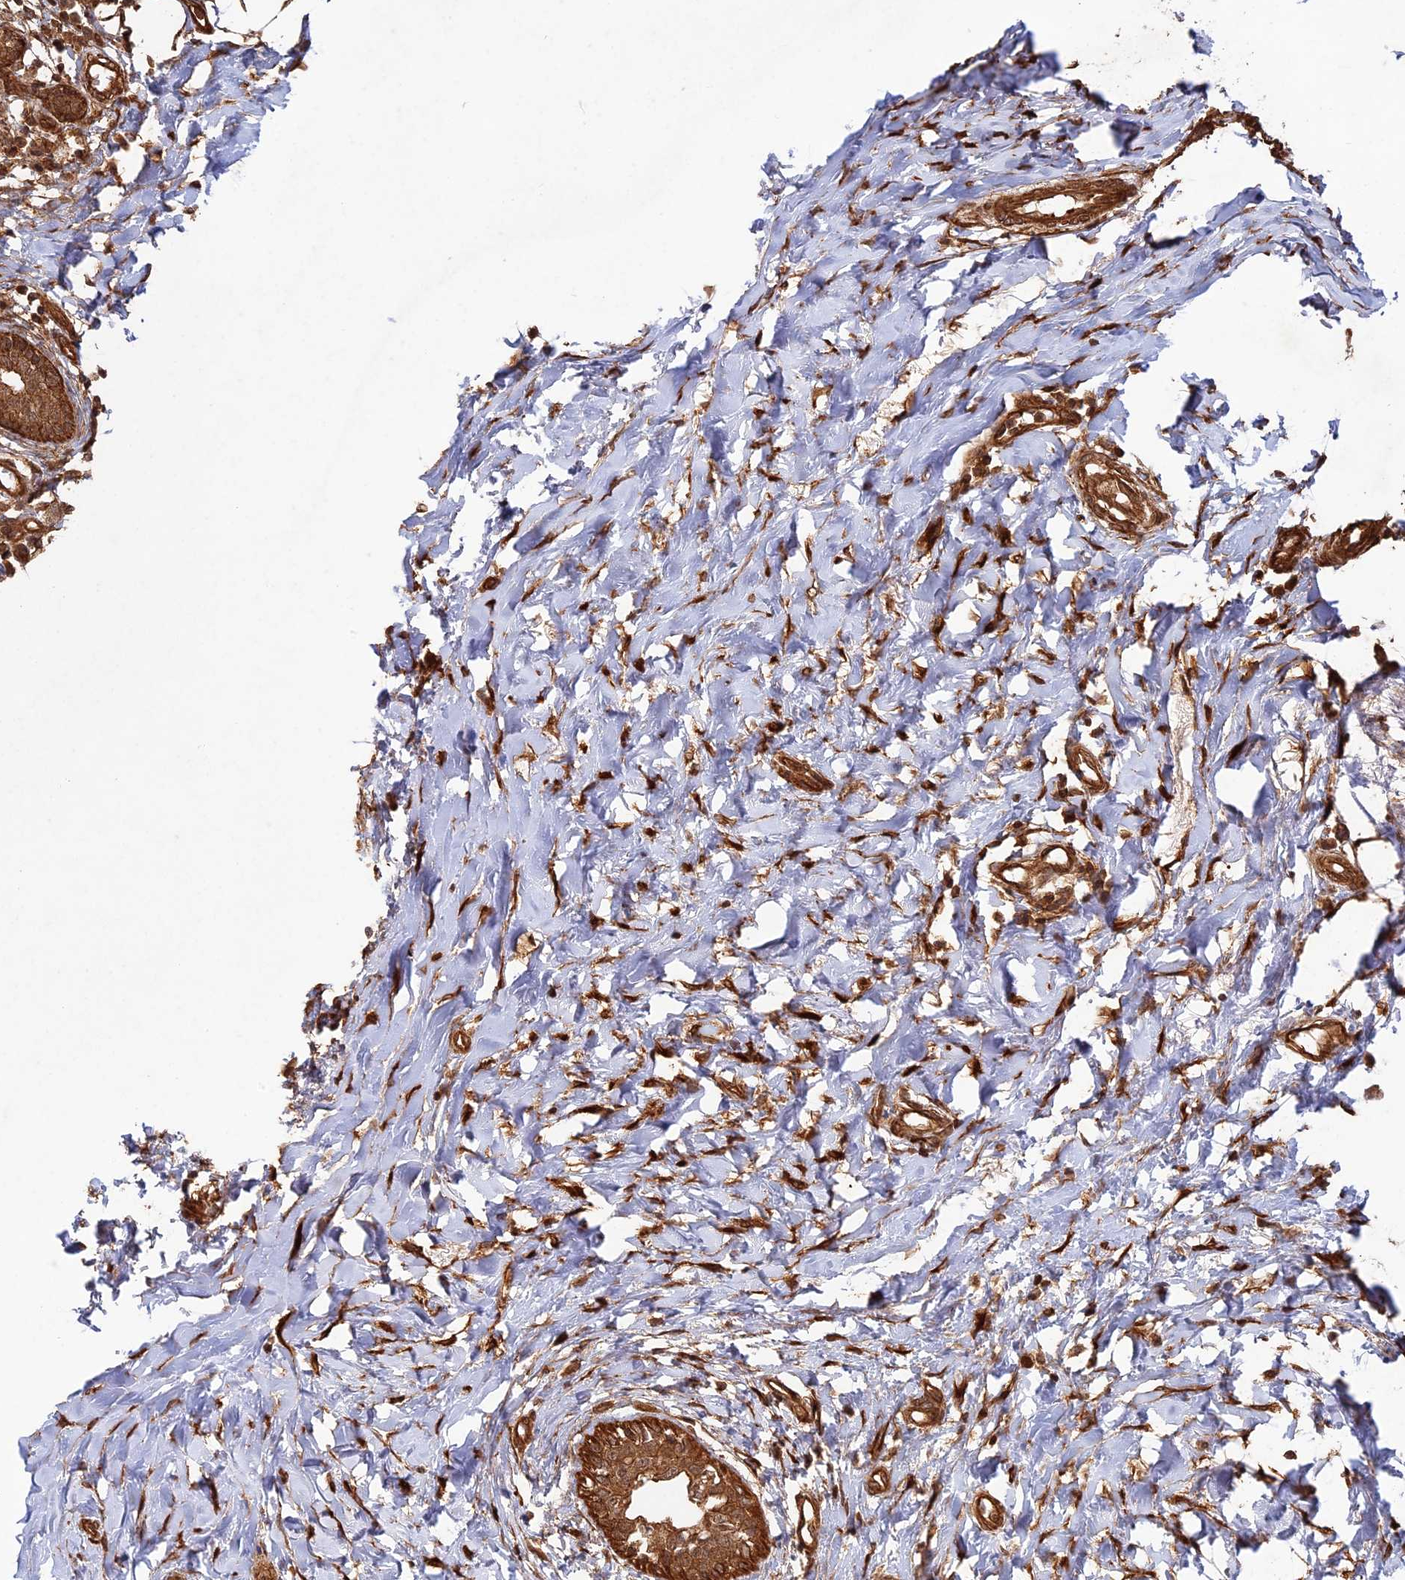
{"staining": {"intensity": "strong", "quantity": ">75%", "location": "cytoplasmic/membranous,nuclear"}, "tissue": "breast cancer", "cell_type": "Tumor cells", "image_type": "cancer", "snomed": [{"axis": "morphology", "description": "Duct carcinoma"}, {"axis": "topography", "description": "Breast"}], "caption": "Immunohistochemistry staining of breast cancer (infiltrating ductal carcinoma), which reveals high levels of strong cytoplasmic/membranous and nuclear positivity in about >75% of tumor cells indicating strong cytoplasmic/membranous and nuclear protein expression. The staining was performed using DAB (3,3'-diaminobenzidine) (brown) for protein detection and nuclei were counterstained in hematoxylin (blue).", "gene": "CCDC174", "patient": {"sex": "female", "age": 40}}